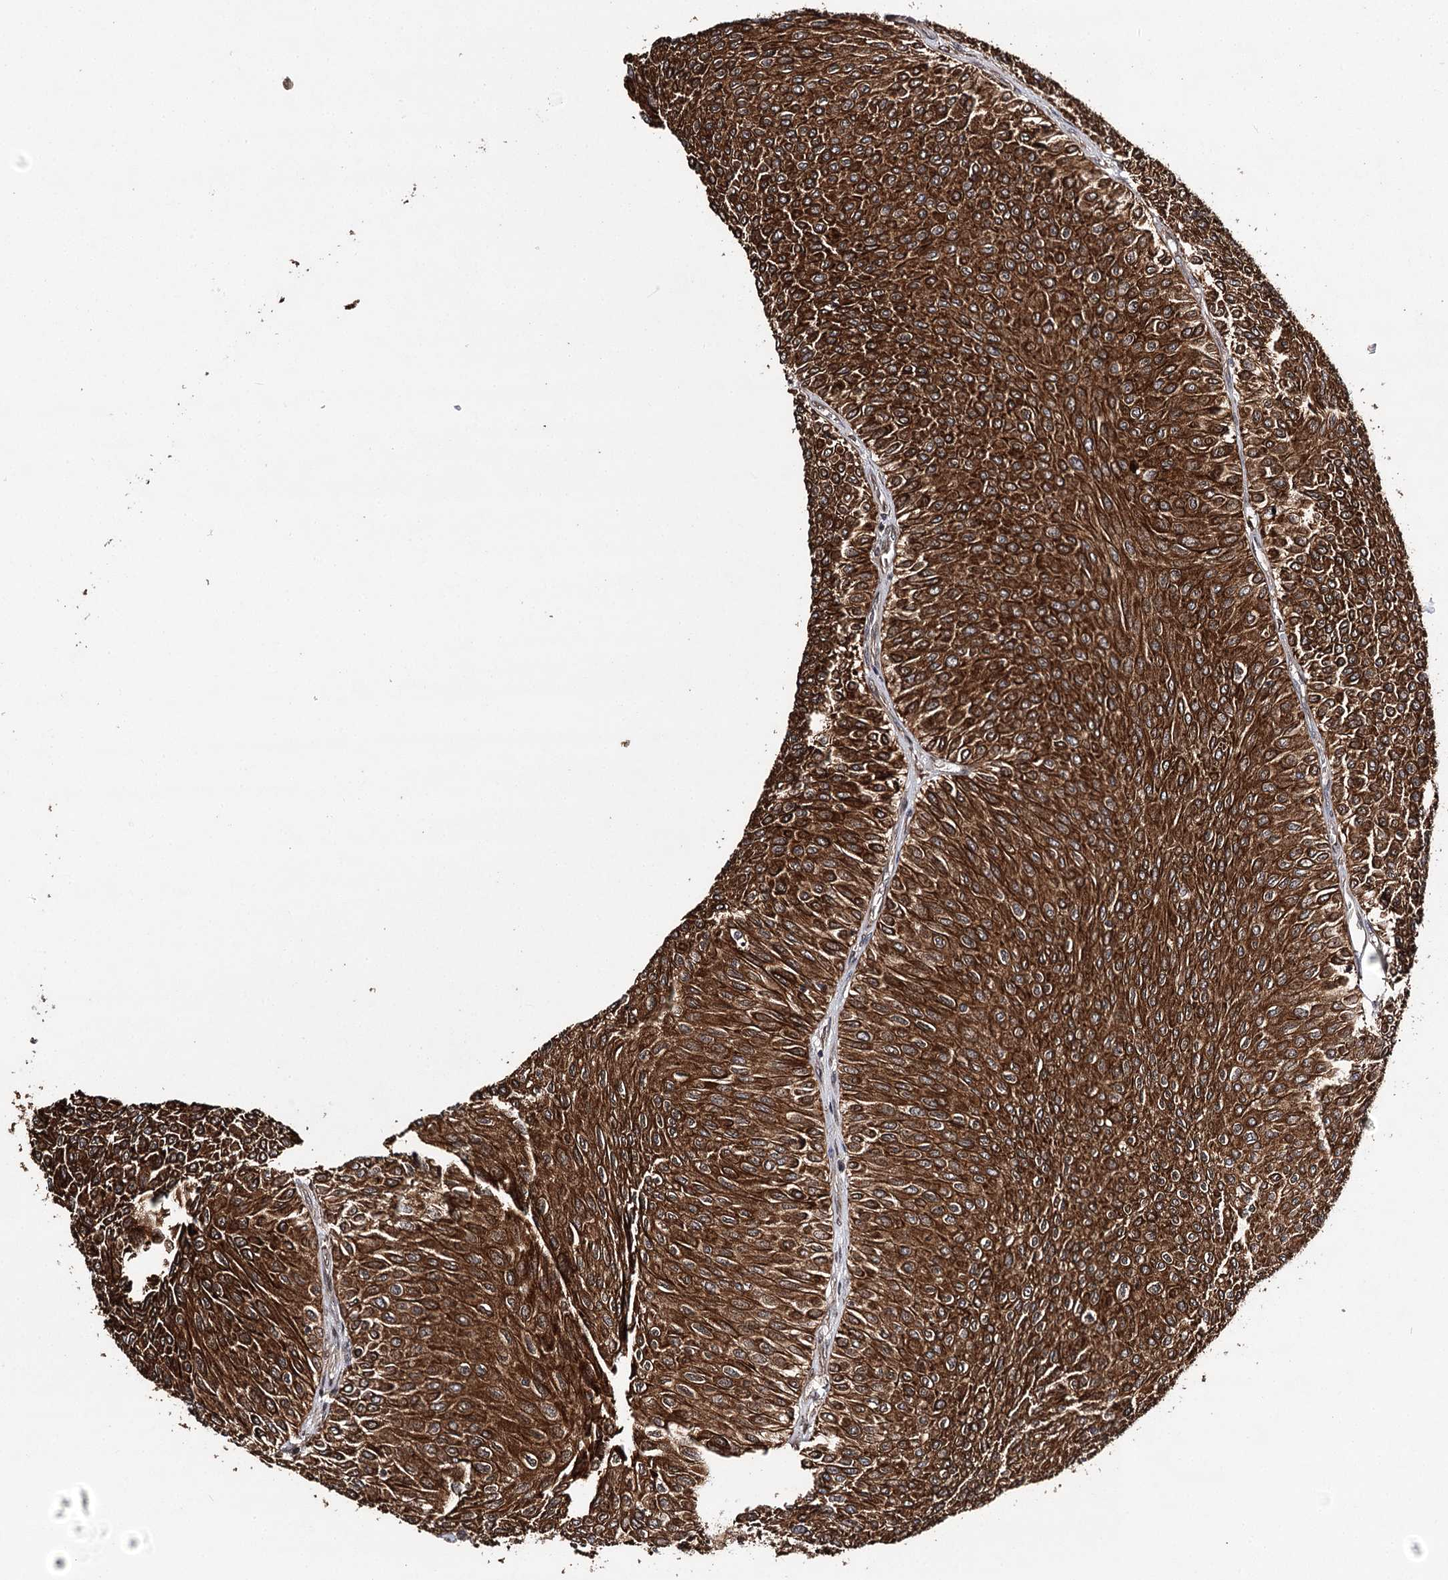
{"staining": {"intensity": "strong", "quantity": ">75%", "location": "cytoplasmic/membranous"}, "tissue": "urothelial cancer", "cell_type": "Tumor cells", "image_type": "cancer", "snomed": [{"axis": "morphology", "description": "Urothelial carcinoma, Low grade"}, {"axis": "topography", "description": "Urinary bladder"}], "caption": "Immunohistochemistry (IHC) of urothelial cancer shows high levels of strong cytoplasmic/membranous expression in approximately >75% of tumor cells.", "gene": "DNAJB14", "patient": {"sex": "male", "age": 78}}